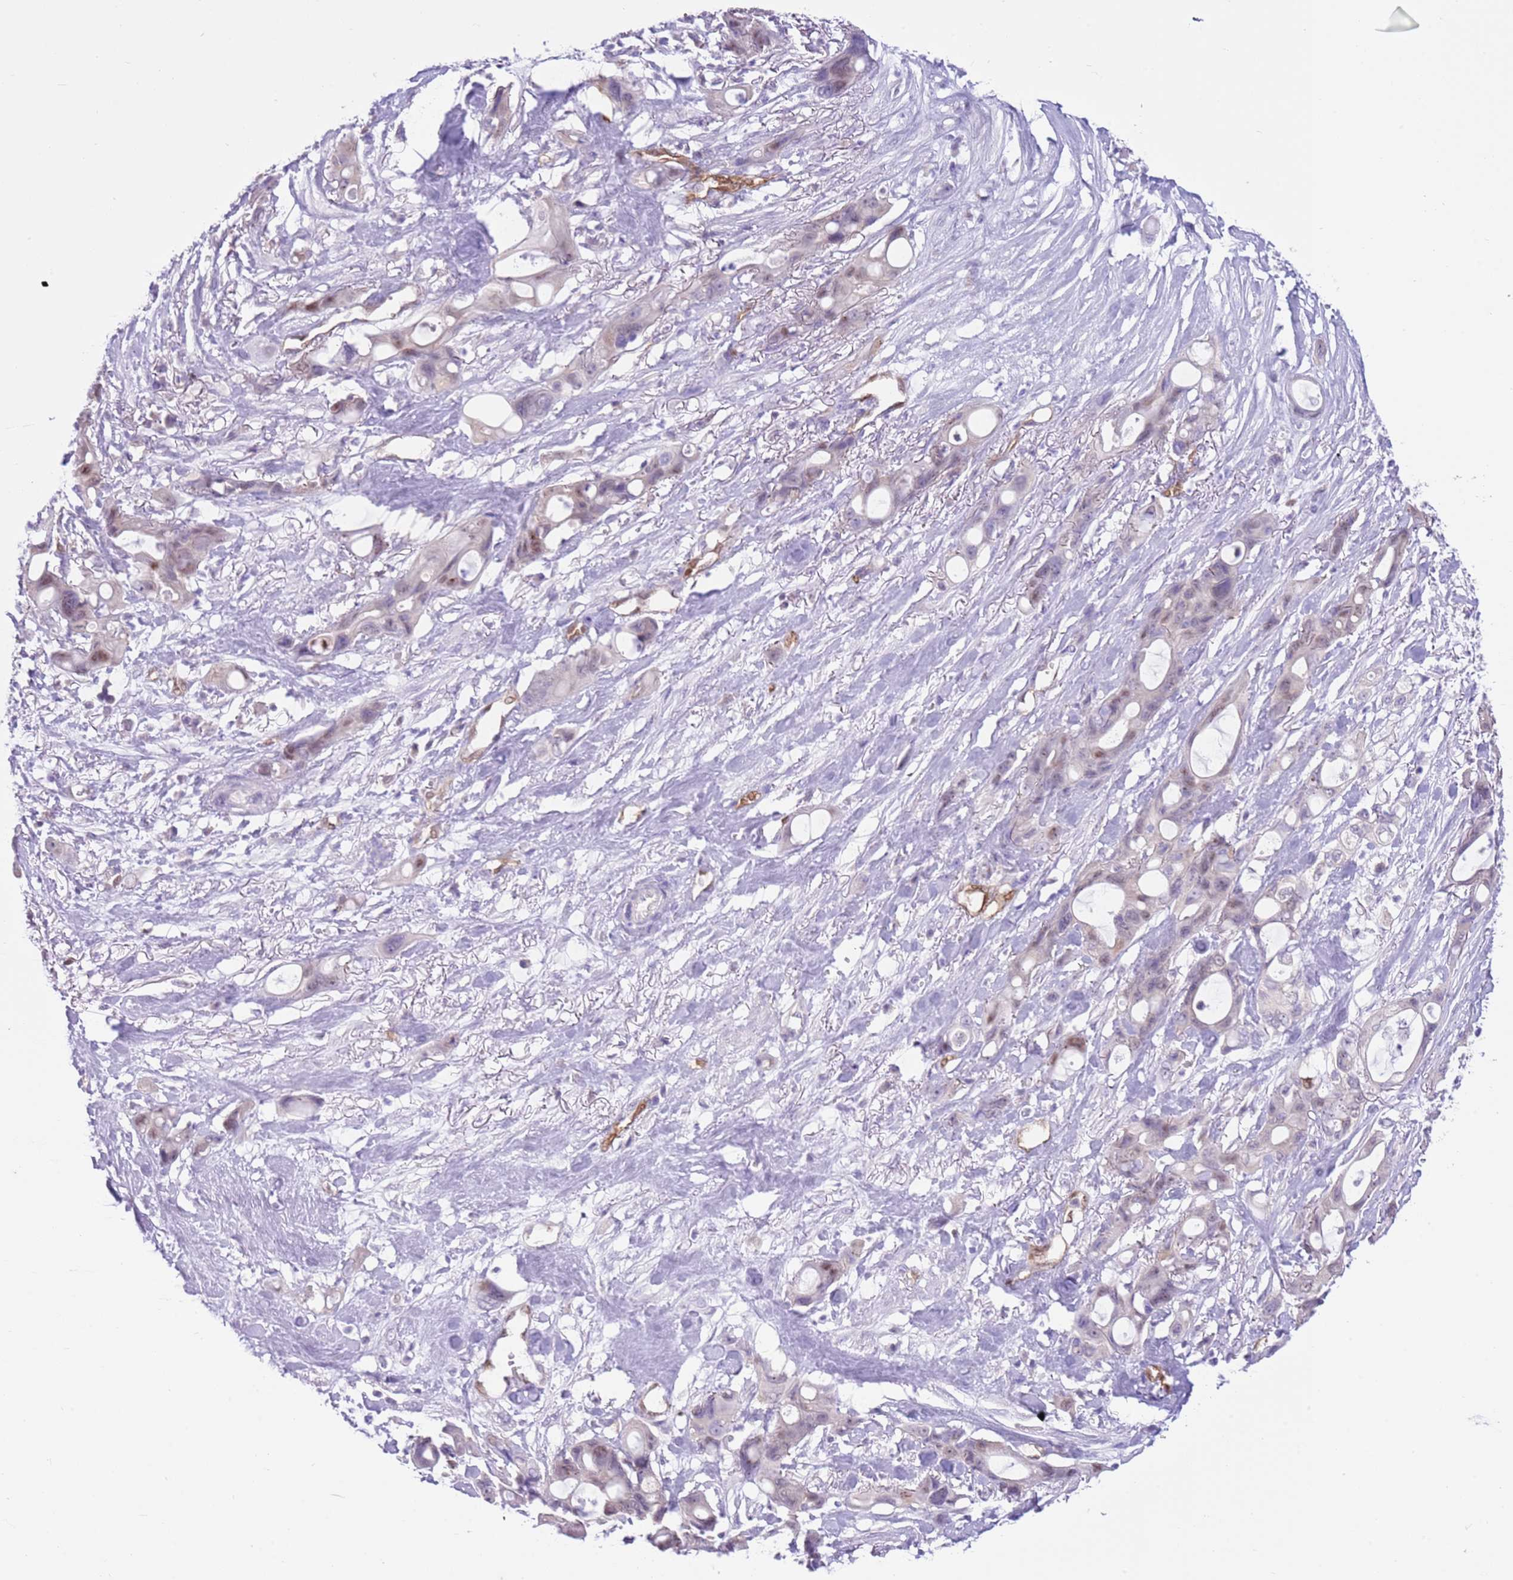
{"staining": {"intensity": "weak", "quantity": "<25%", "location": "nuclear"}, "tissue": "ovarian cancer", "cell_type": "Tumor cells", "image_type": "cancer", "snomed": [{"axis": "morphology", "description": "Cystadenocarcinoma, mucinous, NOS"}, {"axis": "topography", "description": "Ovary"}], "caption": "Ovarian mucinous cystadenocarcinoma was stained to show a protein in brown. There is no significant positivity in tumor cells.", "gene": "DDI2", "patient": {"sex": "female", "age": 70}}